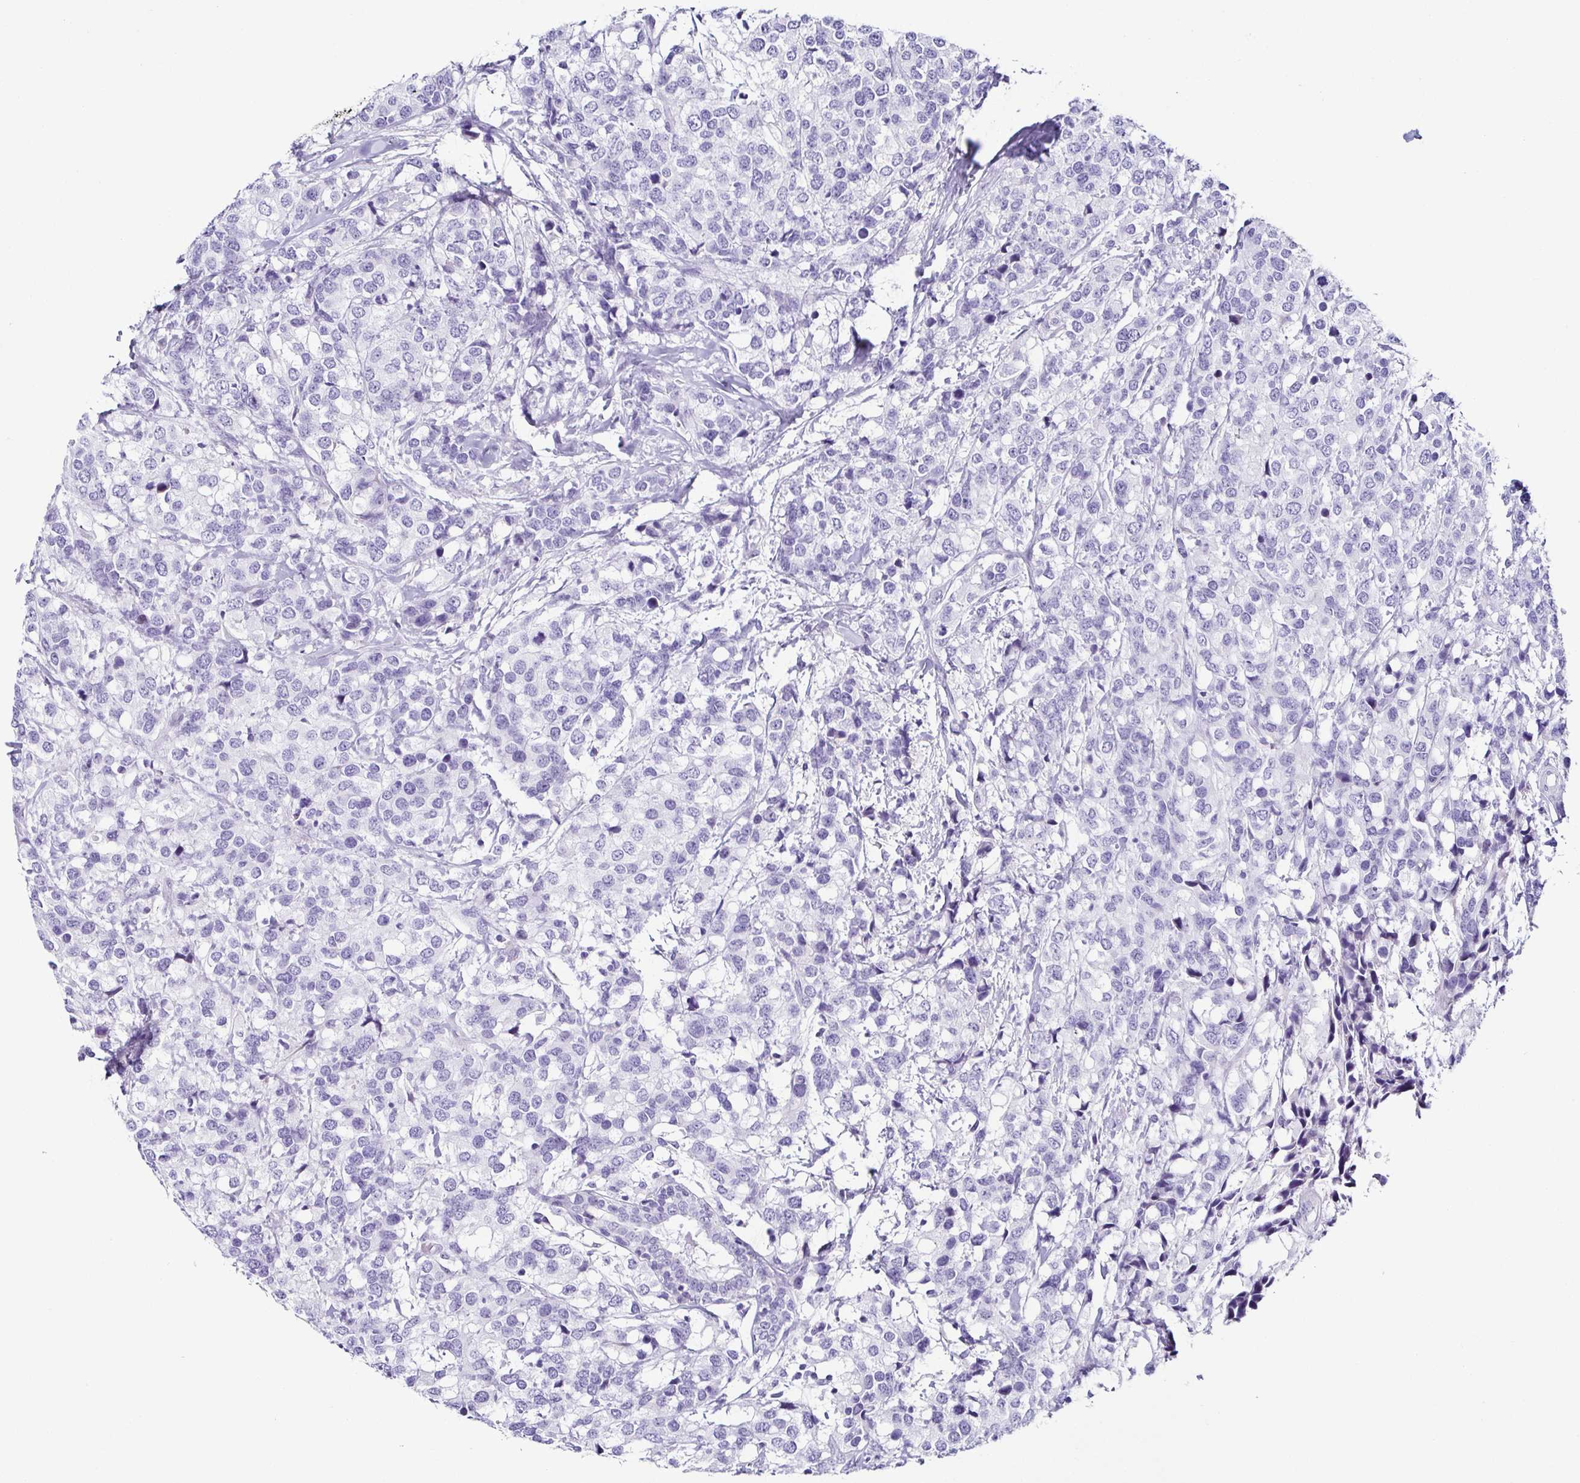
{"staining": {"intensity": "negative", "quantity": "none", "location": "none"}, "tissue": "breast cancer", "cell_type": "Tumor cells", "image_type": "cancer", "snomed": [{"axis": "morphology", "description": "Lobular carcinoma"}, {"axis": "topography", "description": "Breast"}], "caption": "Immunohistochemistry (IHC) micrograph of breast lobular carcinoma stained for a protein (brown), which shows no expression in tumor cells.", "gene": "TNNT2", "patient": {"sex": "female", "age": 59}}